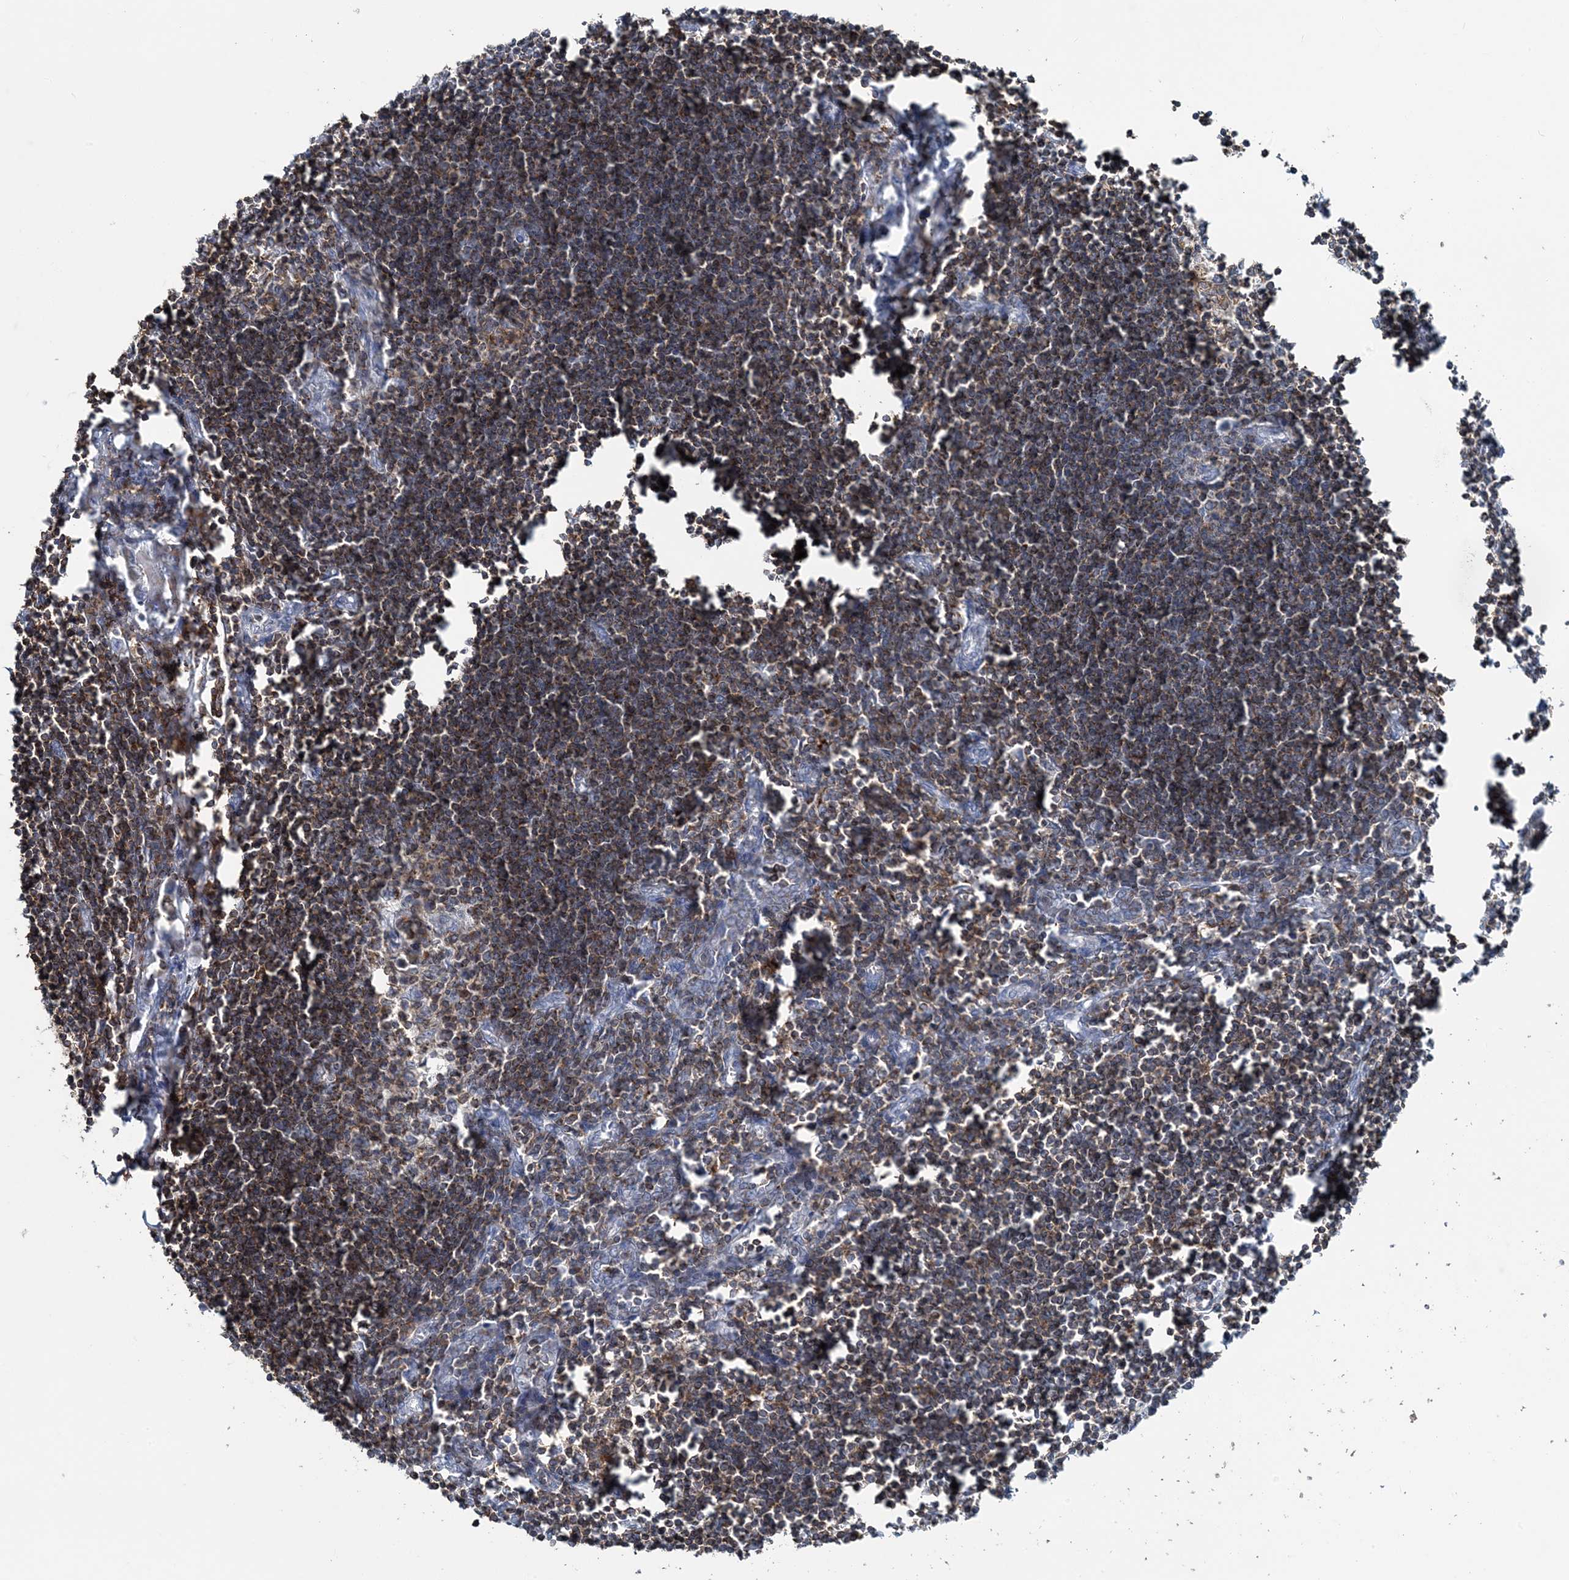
{"staining": {"intensity": "moderate", "quantity": ">75%", "location": "cytoplasmic/membranous"}, "tissue": "lymph node", "cell_type": "Germinal center cells", "image_type": "normal", "snomed": [{"axis": "morphology", "description": "Normal tissue, NOS"}, {"axis": "morphology", "description": "Malignant melanoma, Metastatic site"}, {"axis": "topography", "description": "Lymph node"}], "caption": "Immunohistochemical staining of benign human lymph node displays medium levels of moderate cytoplasmic/membranous expression in about >75% of germinal center cells. The protein of interest is shown in brown color, while the nuclei are stained blue.", "gene": "TMLHE", "patient": {"sex": "male", "age": 41}}